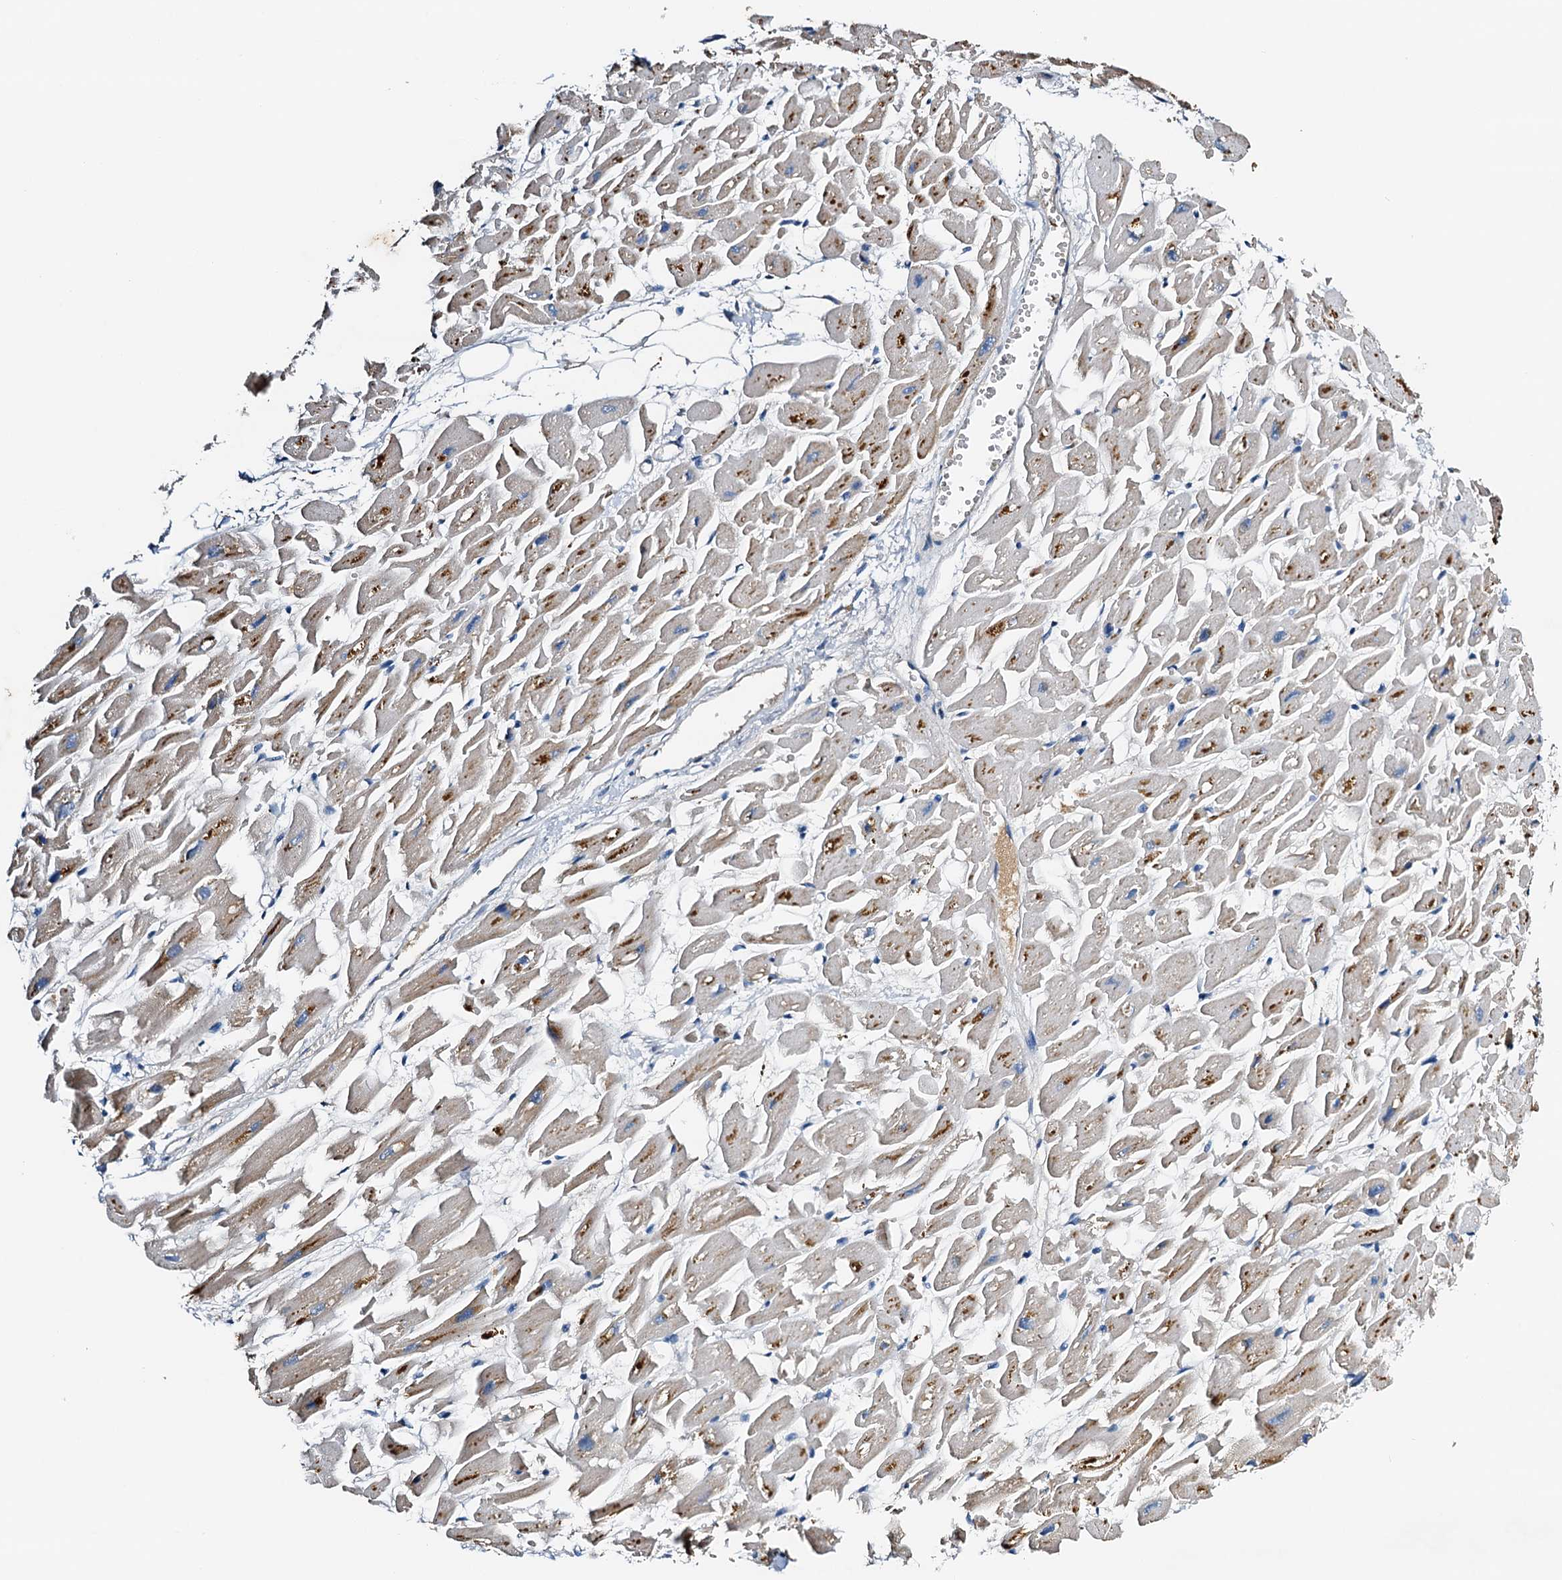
{"staining": {"intensity": "moderate", "quantity": ">75%", "location": "cytoplasmic/membranous"}, "tissue": "heart muscle", "cell_type": "Cardiomyocytes", "image_type": "normal", "snomed": [{"axis": "morphology", "description": "Normal tissue, NOS"}, {"axis": "topography", "description": "Heart"}], "caption": "This image demonstrates immunohistochemistry (IHC) staining of benign human heart muscle, with medium moderate cytoplasmic/membranous expression in approximately >75% of cardiomyocytes.", "gene": "POC1A", "patient": {"sex": "female", "age": 64}}